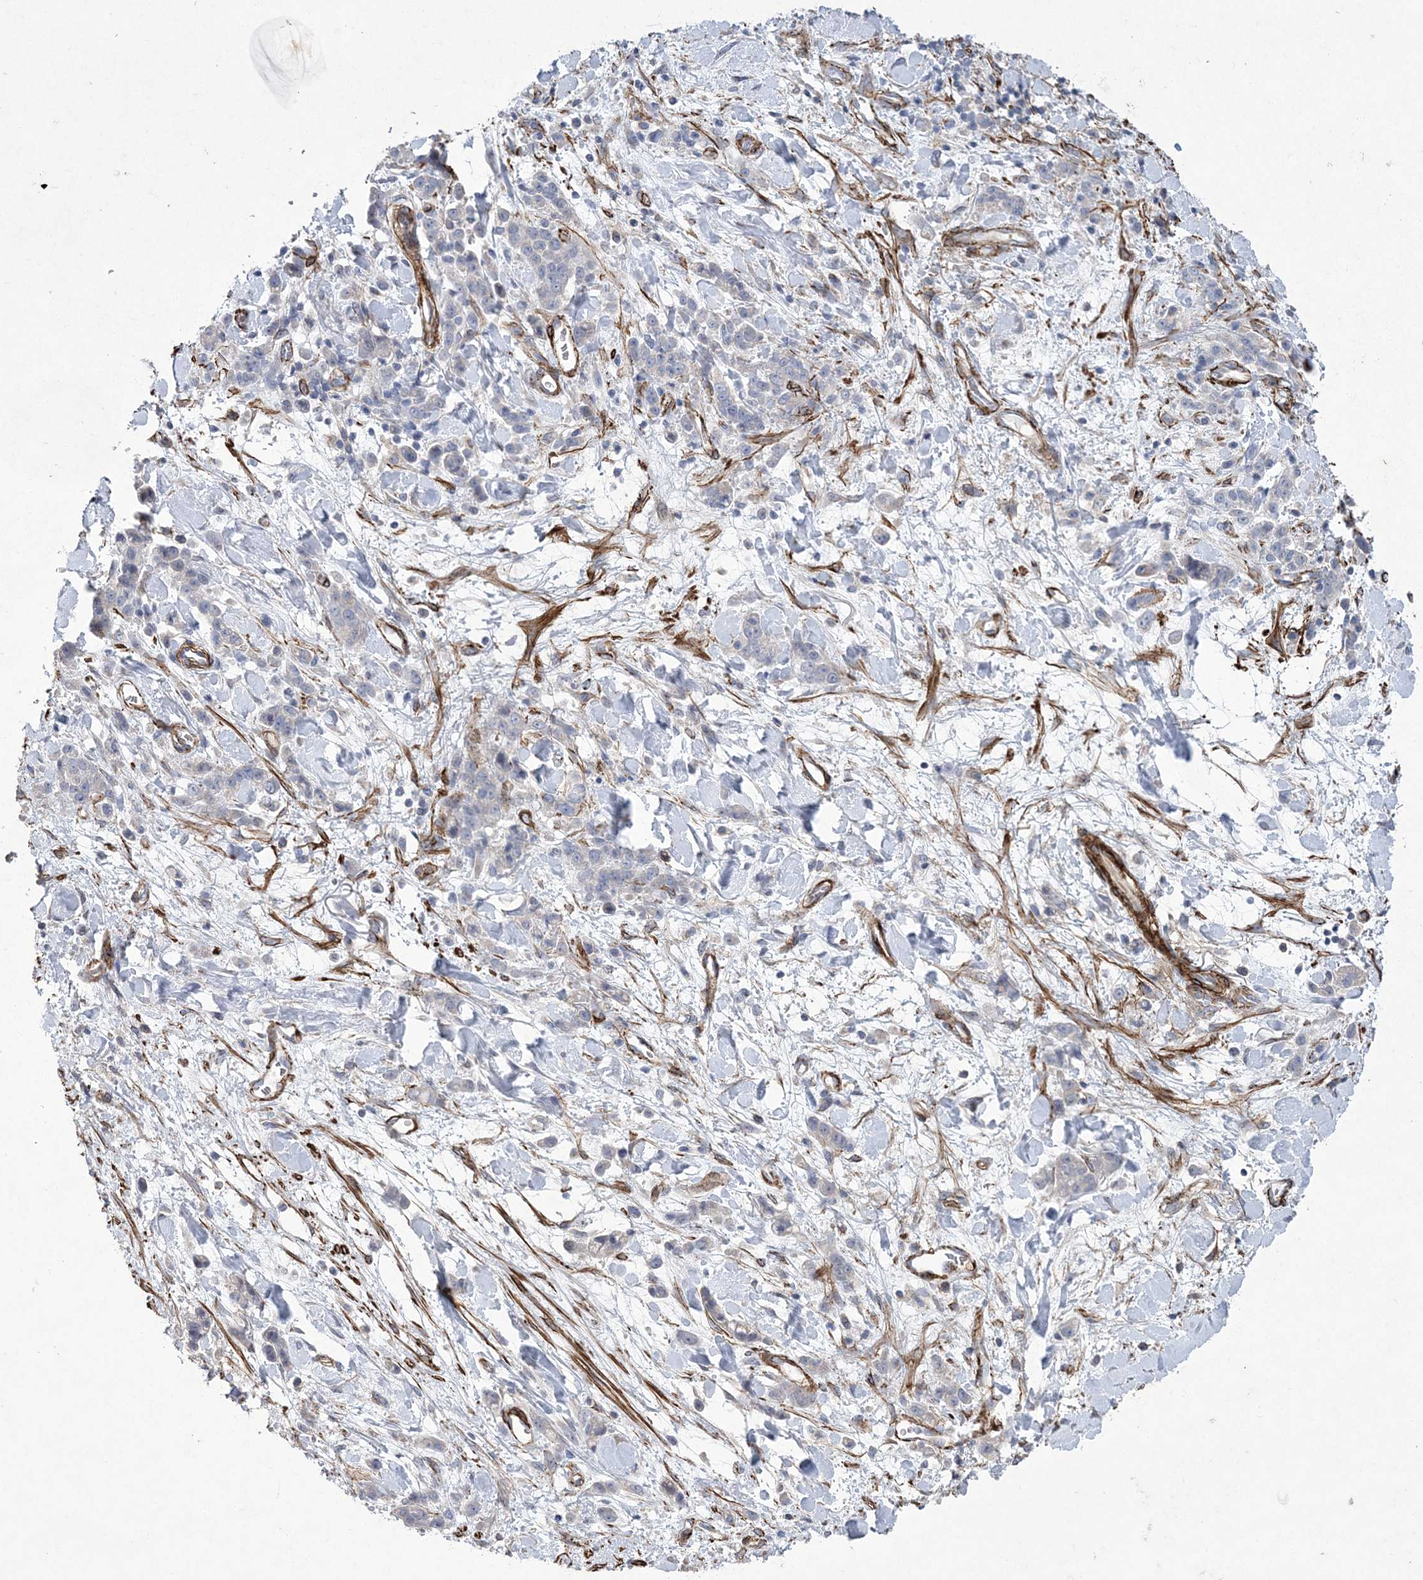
{"staining": {"intensity": "negative", "quantity": "none", "location": "none"}, "tissue": "stomach cancer", "cell_type": "Tumor cells", "image_type": "cancer", "snomed": [{"axis": "morphology", "description": "Normal tissue, NOS"}, {"axis": "morphology", "description": "Adenocarcinoma, NOS"}, {"axis": "topography", "description": "Stomach"}], "caption": "This histopathology image is of stomach cancer (adenocarcinoma) stained with immunohistochemistry to label a protein in brown with the nuclei are counter-stained blue. There is no staining in tumor cells. The staining is performed using DAB brown chromogen with nuclei counter-stained in using hematoxylin.", "gene": "ARSJ", "patient": {"sex": "male", "age": 82}}